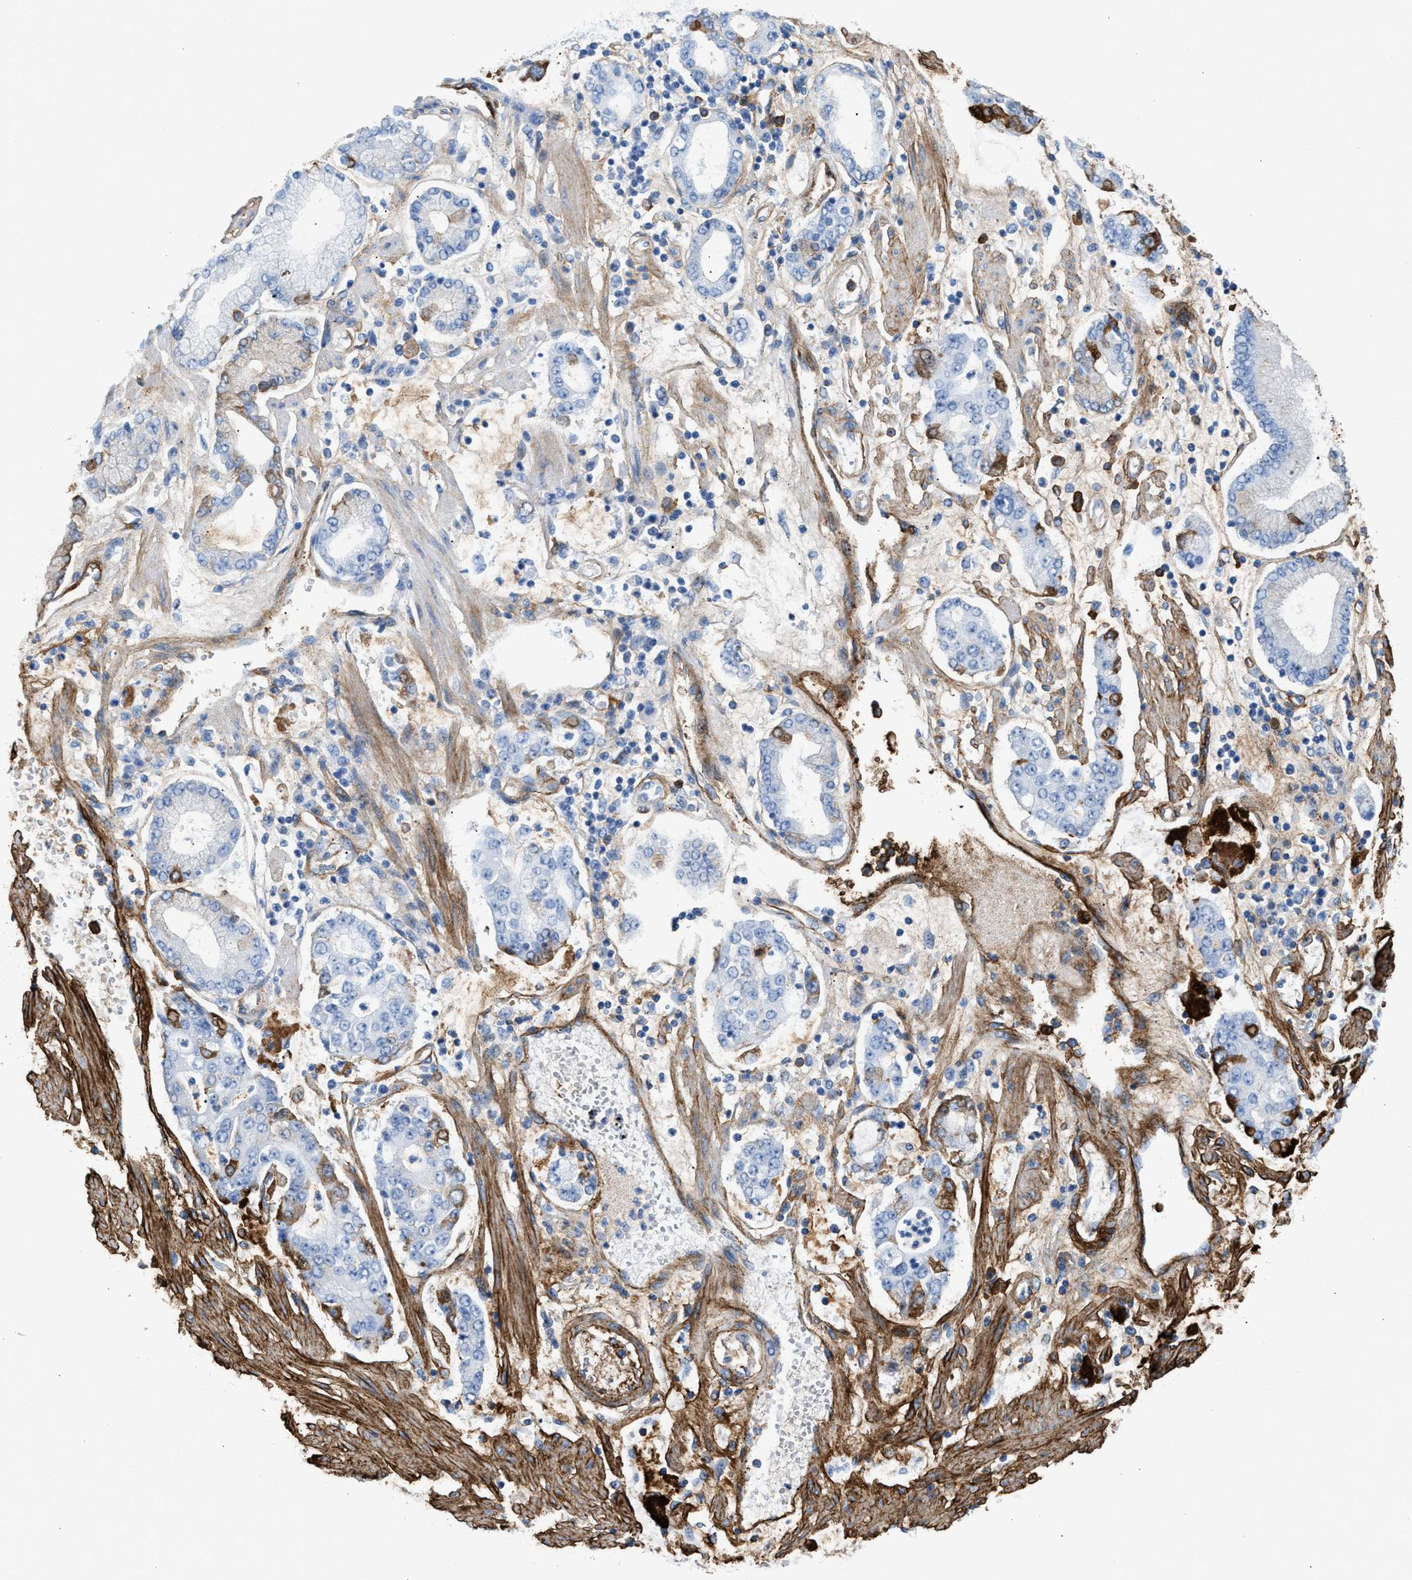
{"staining": {"intensity": "weak", "quantity": "<25%", "location": "cytoplasmic/membranous"}, "tissue": "stomach cancer", "cell_type": "Tumor cells", "image_type": "cancer", "snomed": [{"axis": "morphology", "description": "Adenocarcinoma, NOS"}, {"axis": "topography", "description": "Stomach"}], "caption": "Tumor cells are negative for protein expression in human stomach cancer (adenocarcinoma).", "gene": "TNR", "patient": {"sex": "male", "age": 76}}